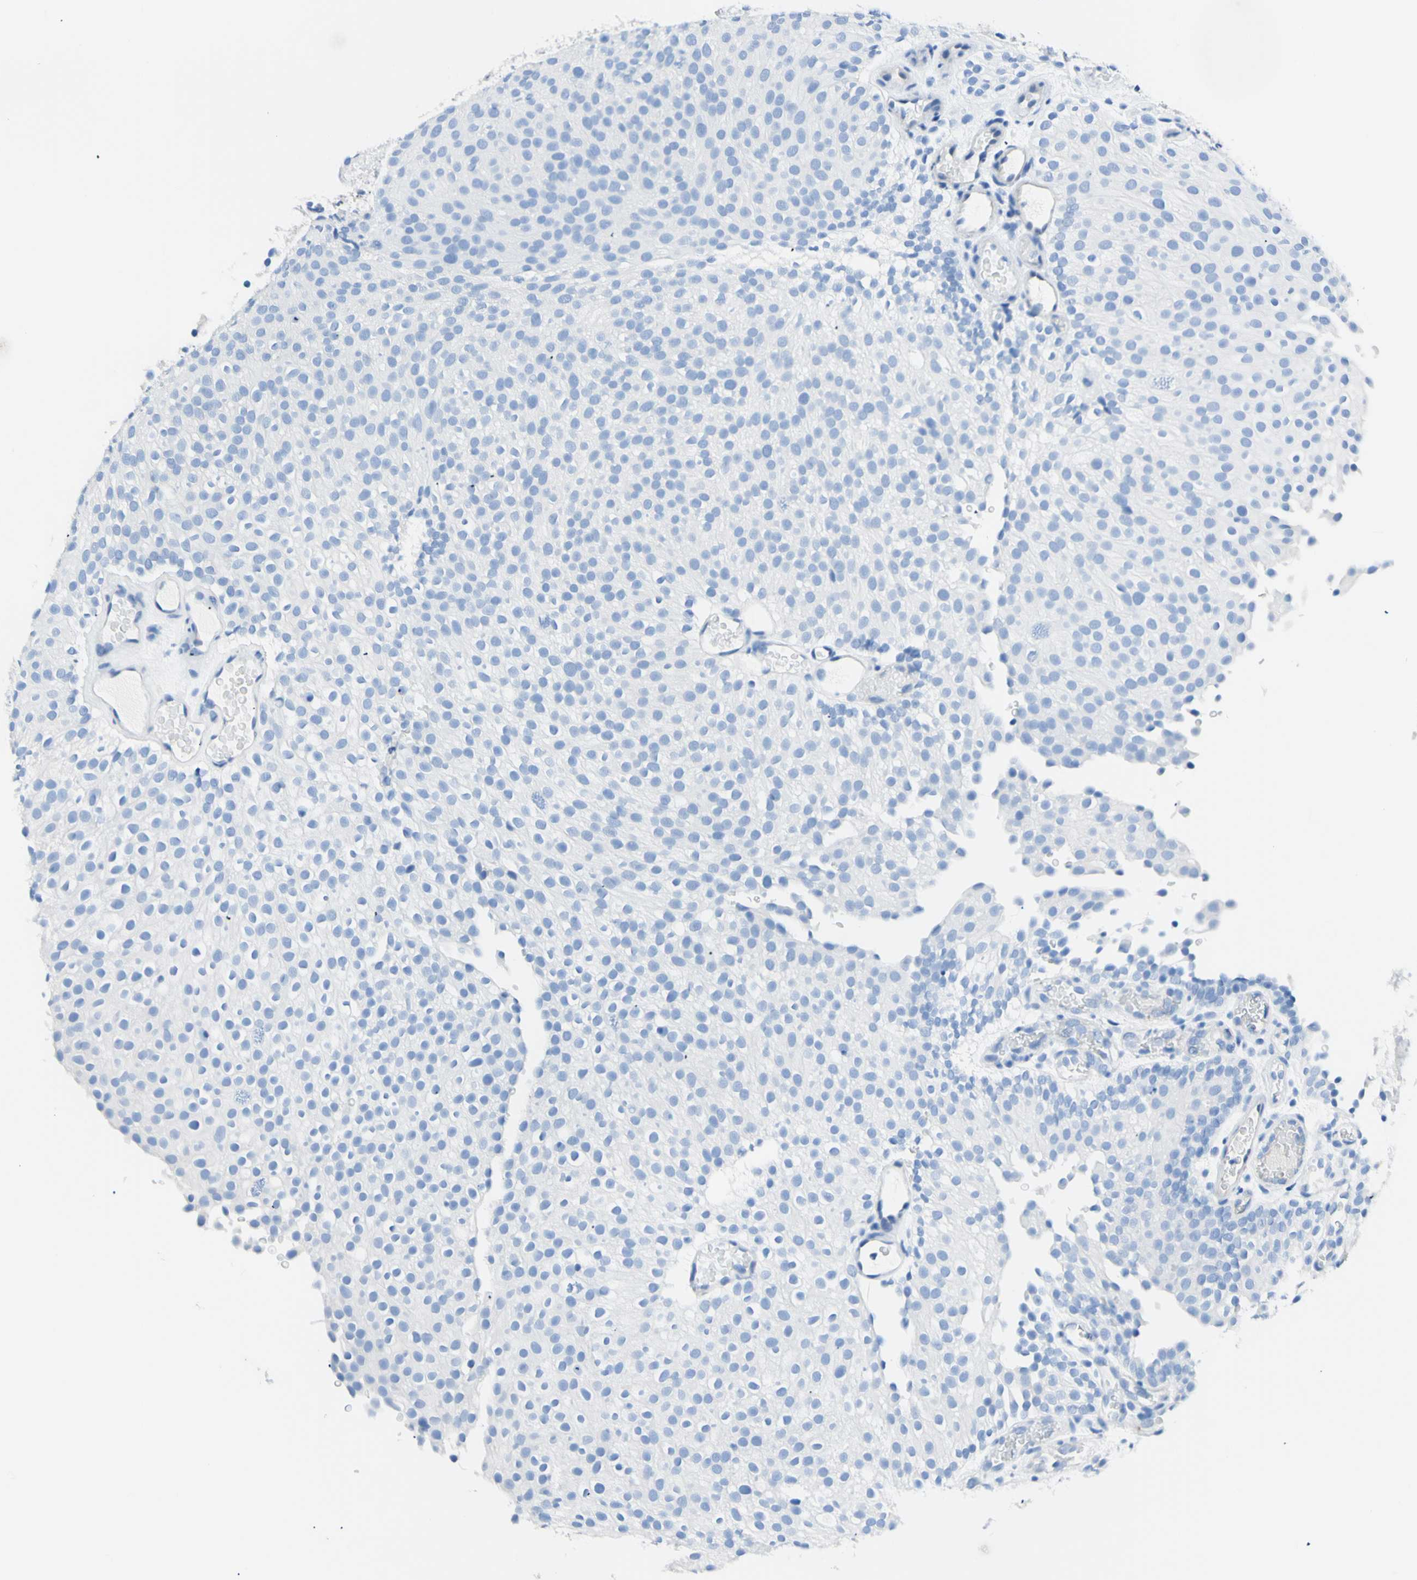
{"staining": {"intensity": "negative", "quantity": "none", "location": "none"}, "tissue": "urothelial cancer", "cell_type": "Tumor cells", "image_type": "cancer", "snomed": [{"axis": "morphology", "description": "Urothelial carcinoma, Low grade"}, {"axis": "topography", "description": "Urinary bladder"}], "caption": "Protein analysis of urothelial carcinoma (low-grade) shows no significant positivity in tumor cells.", "gene": "HPCA", "patient": {"sex": "male", "age": 78}}